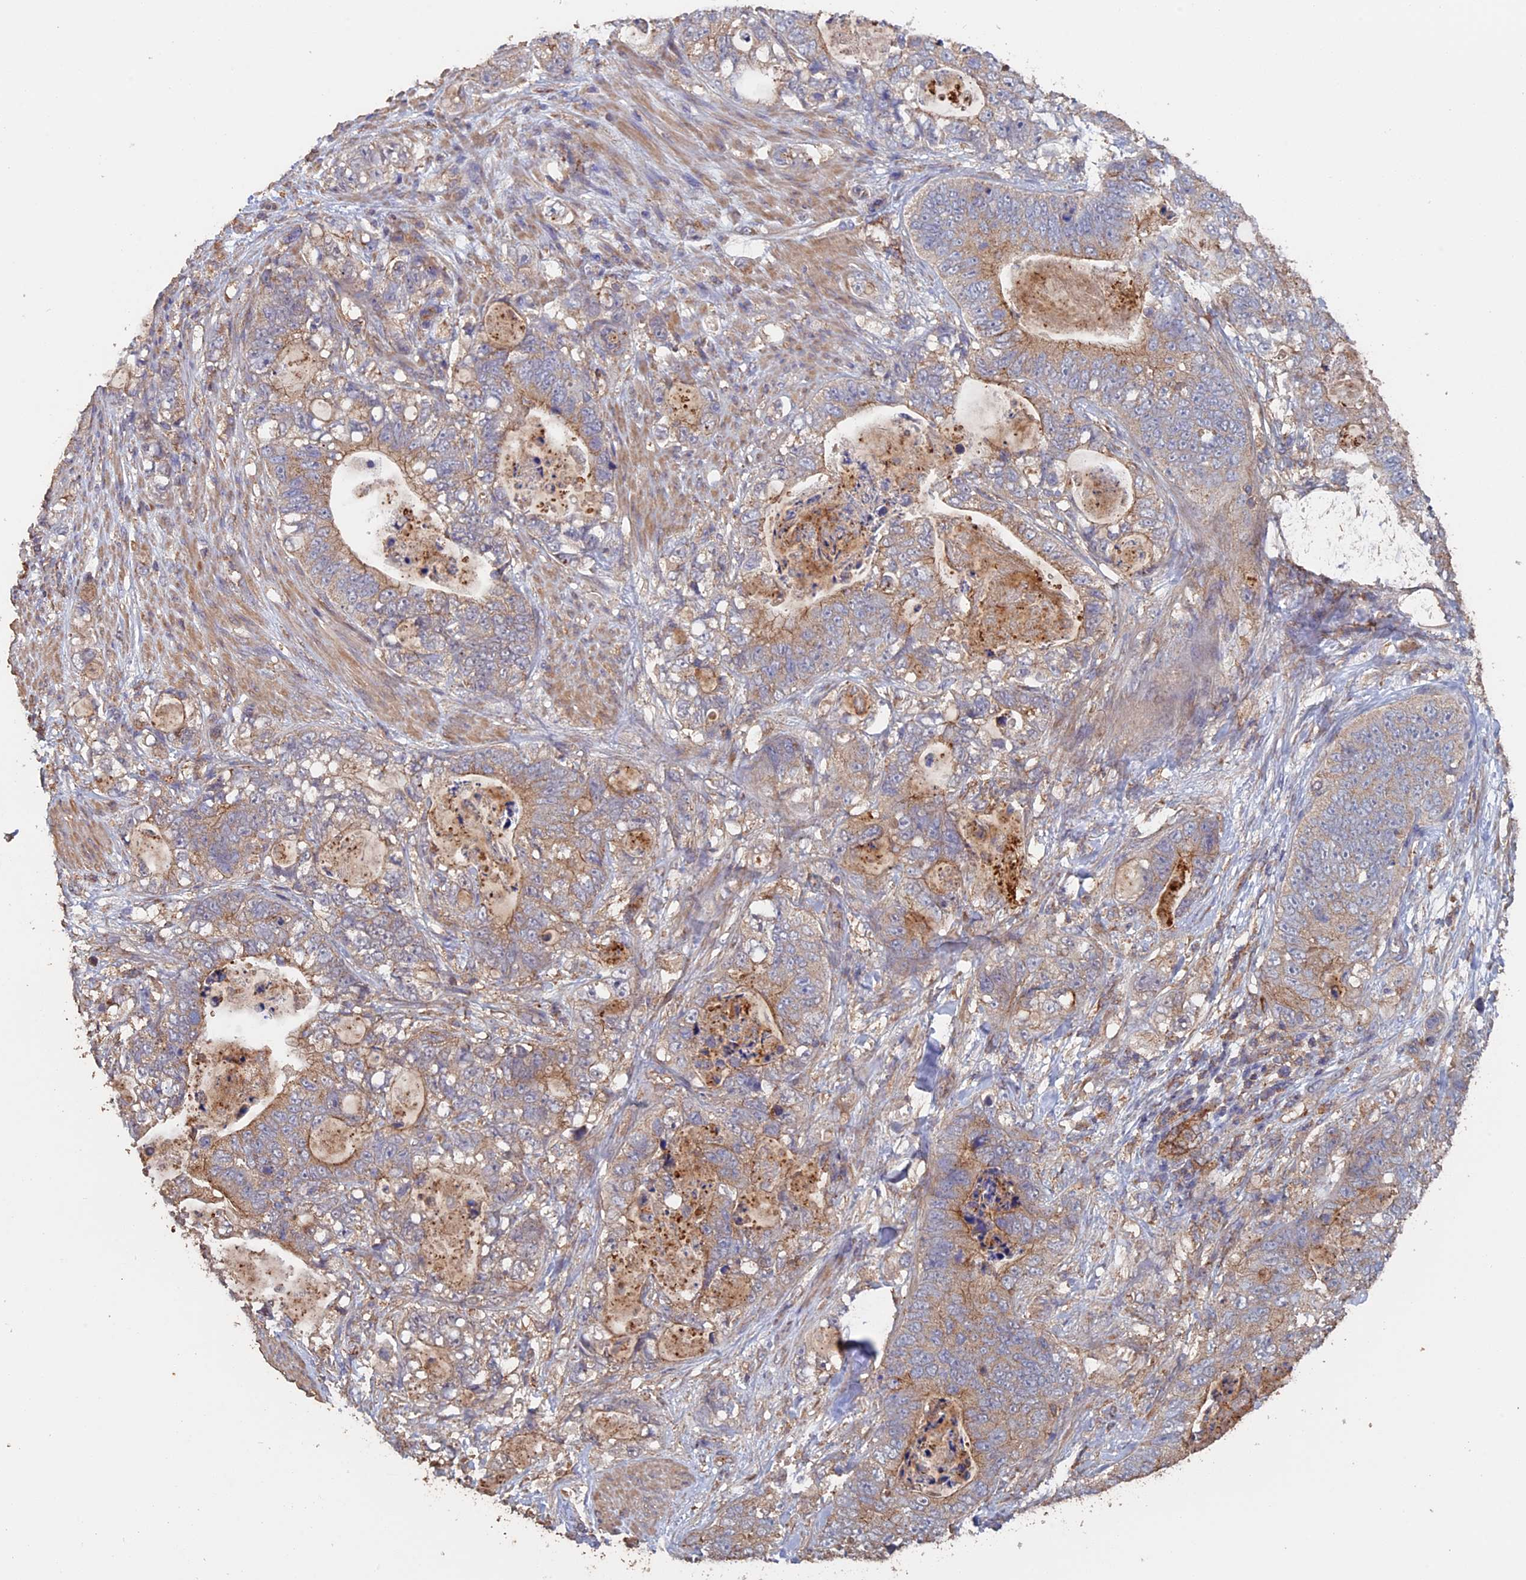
{"staining": {"intensity": "moderate", "quantity": "<25%", "location": "cytoplasmic/membranous"}, "tissue": "stomach cancer", "cell_type": "Tumor cells", "image_type": "cancer", "snomed": [{"axis": "morphology", "description": "Normal tissue, NOS"}, {"axis": "morphology", "description": "Adenocarcinoma, NOS"}, {"axis": "topography", "description": "Stomach"}], "caption": "Moderate cytoplasmic/membranous protein staining is present in about <25% of tumor cells in stomach cancer (adenocarcinoma). Using DAB (3,3'-diaminobenzidine) (brown) and hematoxylin (blue) stains, captured at high magnification using brightfield microscopy.", "gene": "PIGQ", "patient": {"sex": "female", "age": 89}}